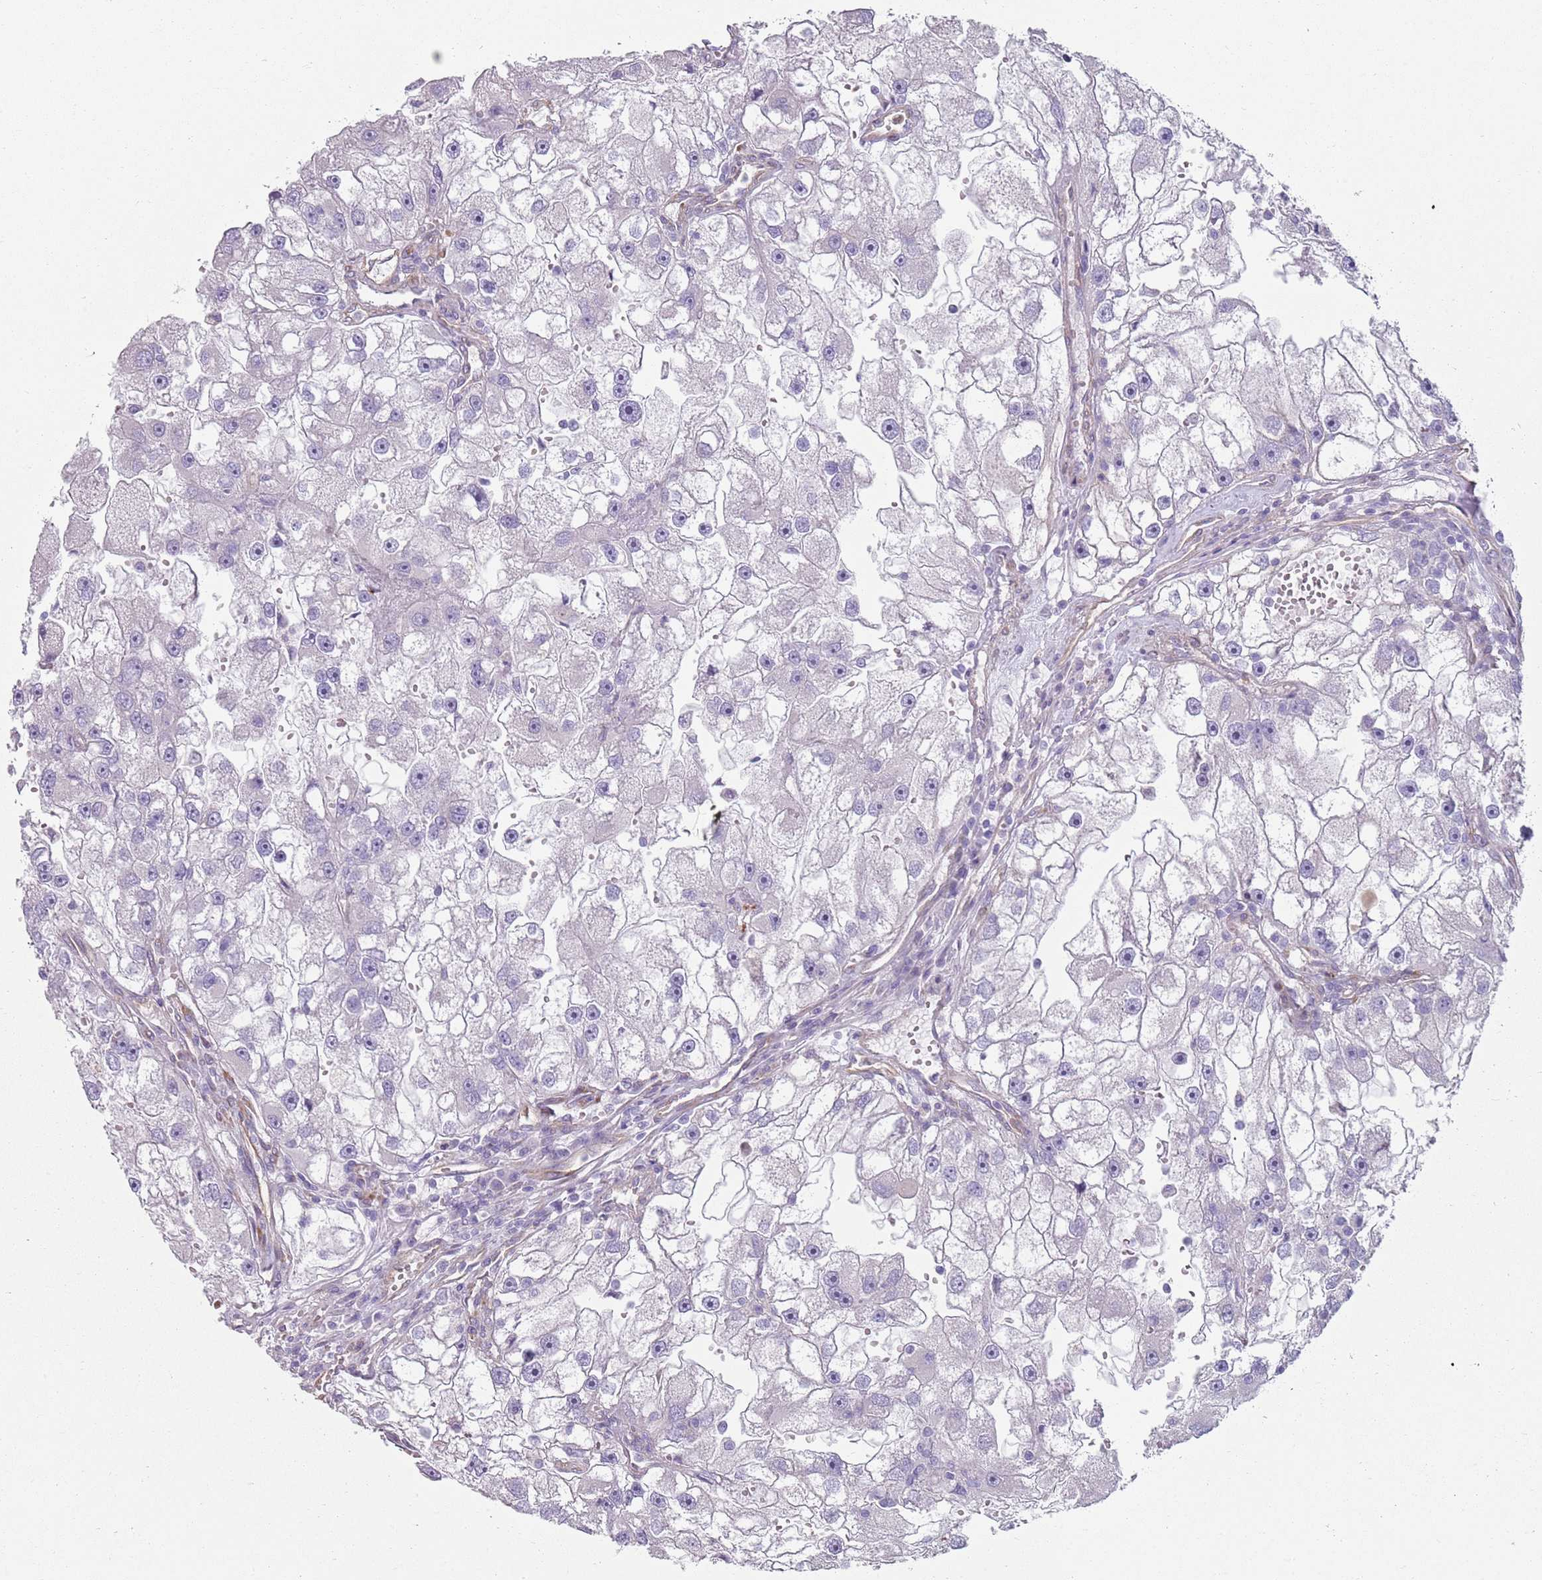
{"staining": {"intensity": "negative", "quantity": "none", "location": "none"}, "tissue": "renal cancer", "cell_type": "Tumor cells", "image_type": "cancer", "snomed": [{"axis": "morphology", "description": "Adenocarcinoma, NOS"}, {"axis": "topography", "description": "Kidney"}], "caption": "A histopathology image of renal adenocarcinoma stained for a protein reveals no brown staining in tumor cells.", "gene": "PHLPP2", "patient": {"sex": "male", "age": 63}}